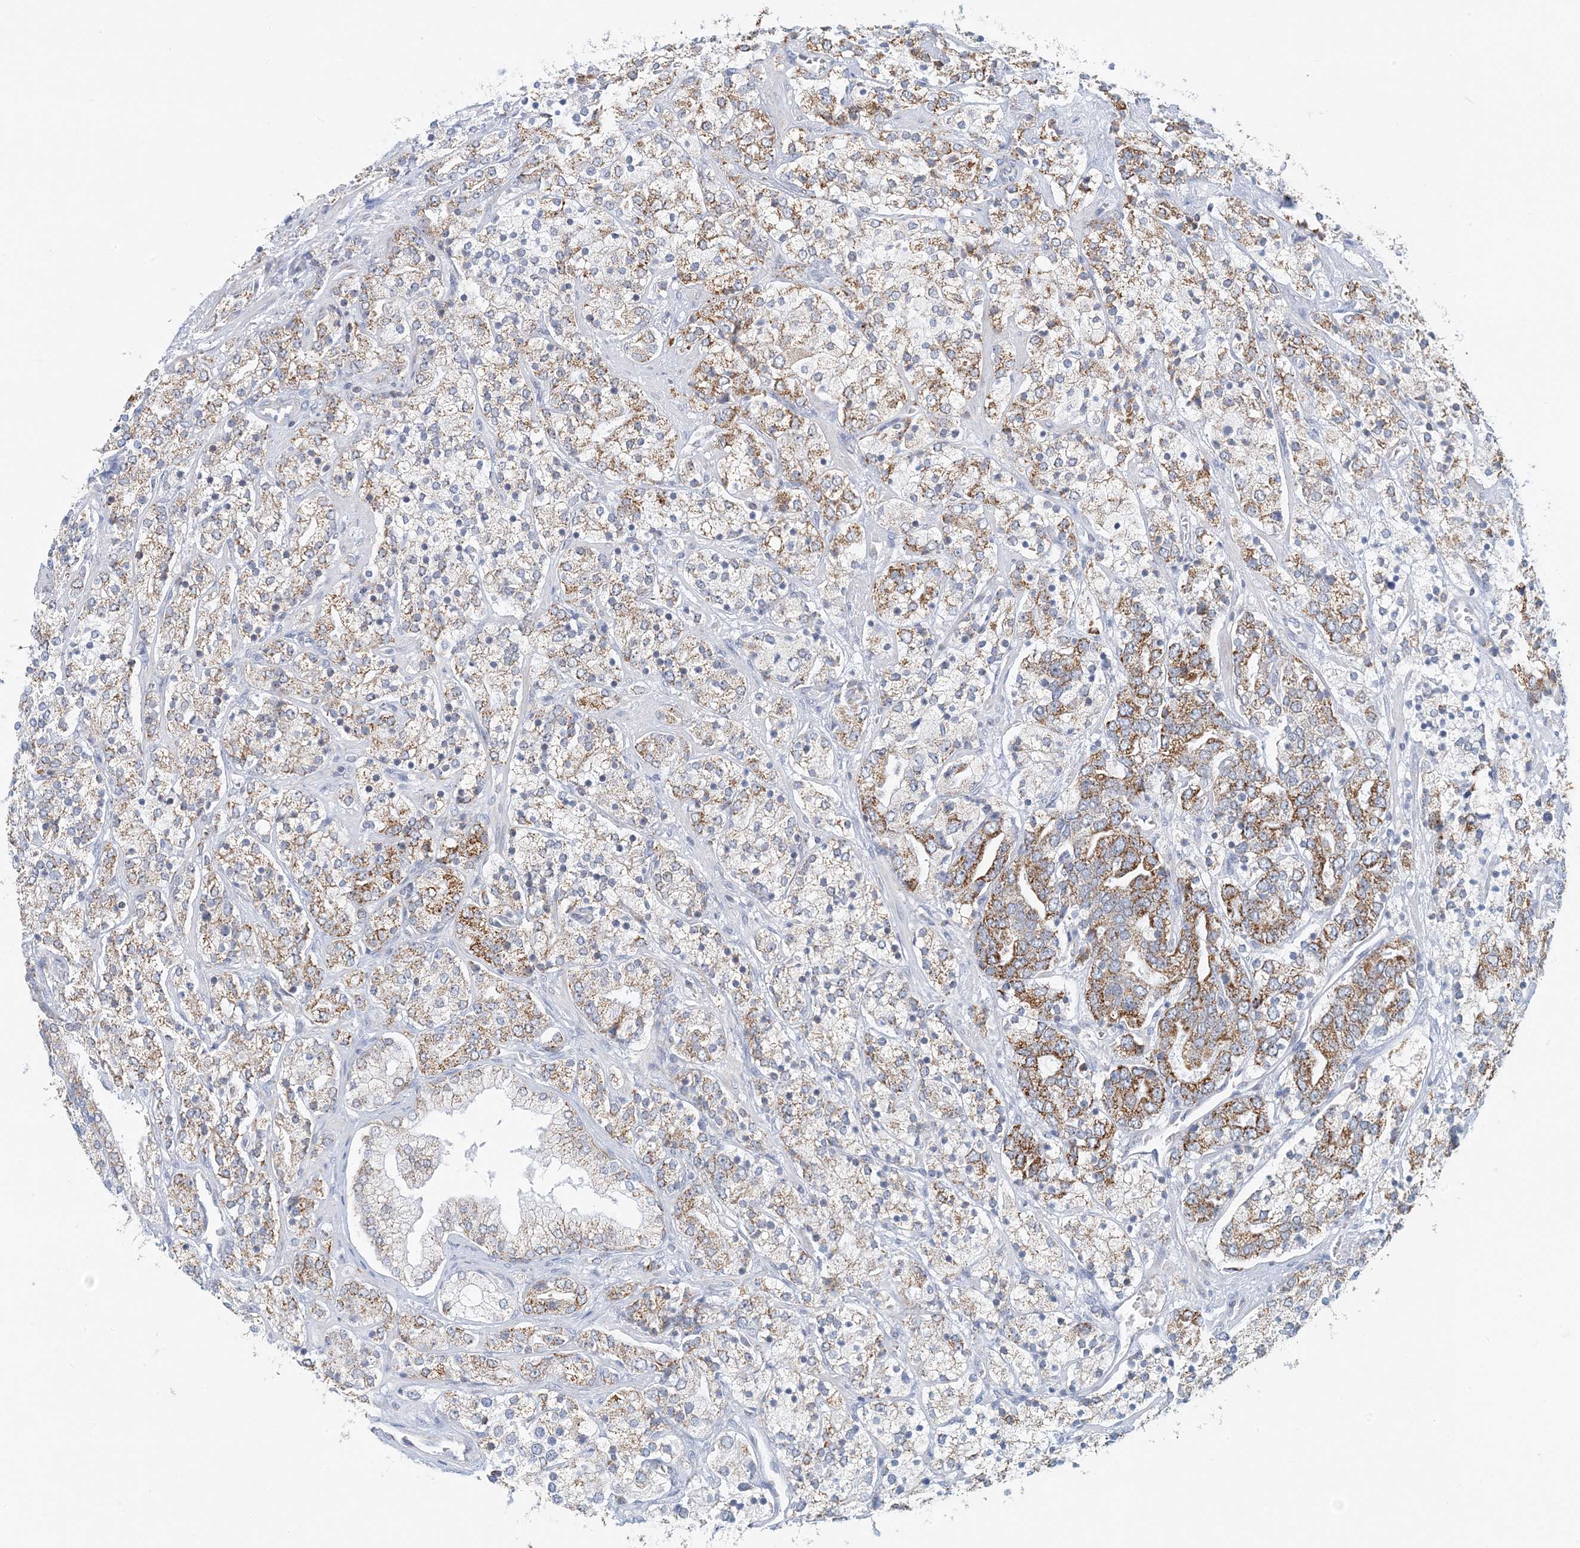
{"staining": {"intensity": "strong", "quantity": "25%-75%", "location": "cytoplasmic/membranous"}, "tissue": "prostate cancer", "cell_type": "Tumor cells", "image_type": "cancer", "snomed": [{"axis": "morphology", "description": "Adenocarcinoma, High grade"}, {"axis": "topography", "description": "Prostate"}], "caption": "Immunohistochemical staining of prostate adenocarcinoma (high-grade) reveals high levels of strong cytoplasmic/membranous positivity in approximately 25%-75% of tumor cells. The protein is stained brown, and the nuclei are stained in blue (DAB IHC with brightfield microscopy, high magnification).", "gene": "BDH1", "patient": {"sex": "male", "age": 71}}